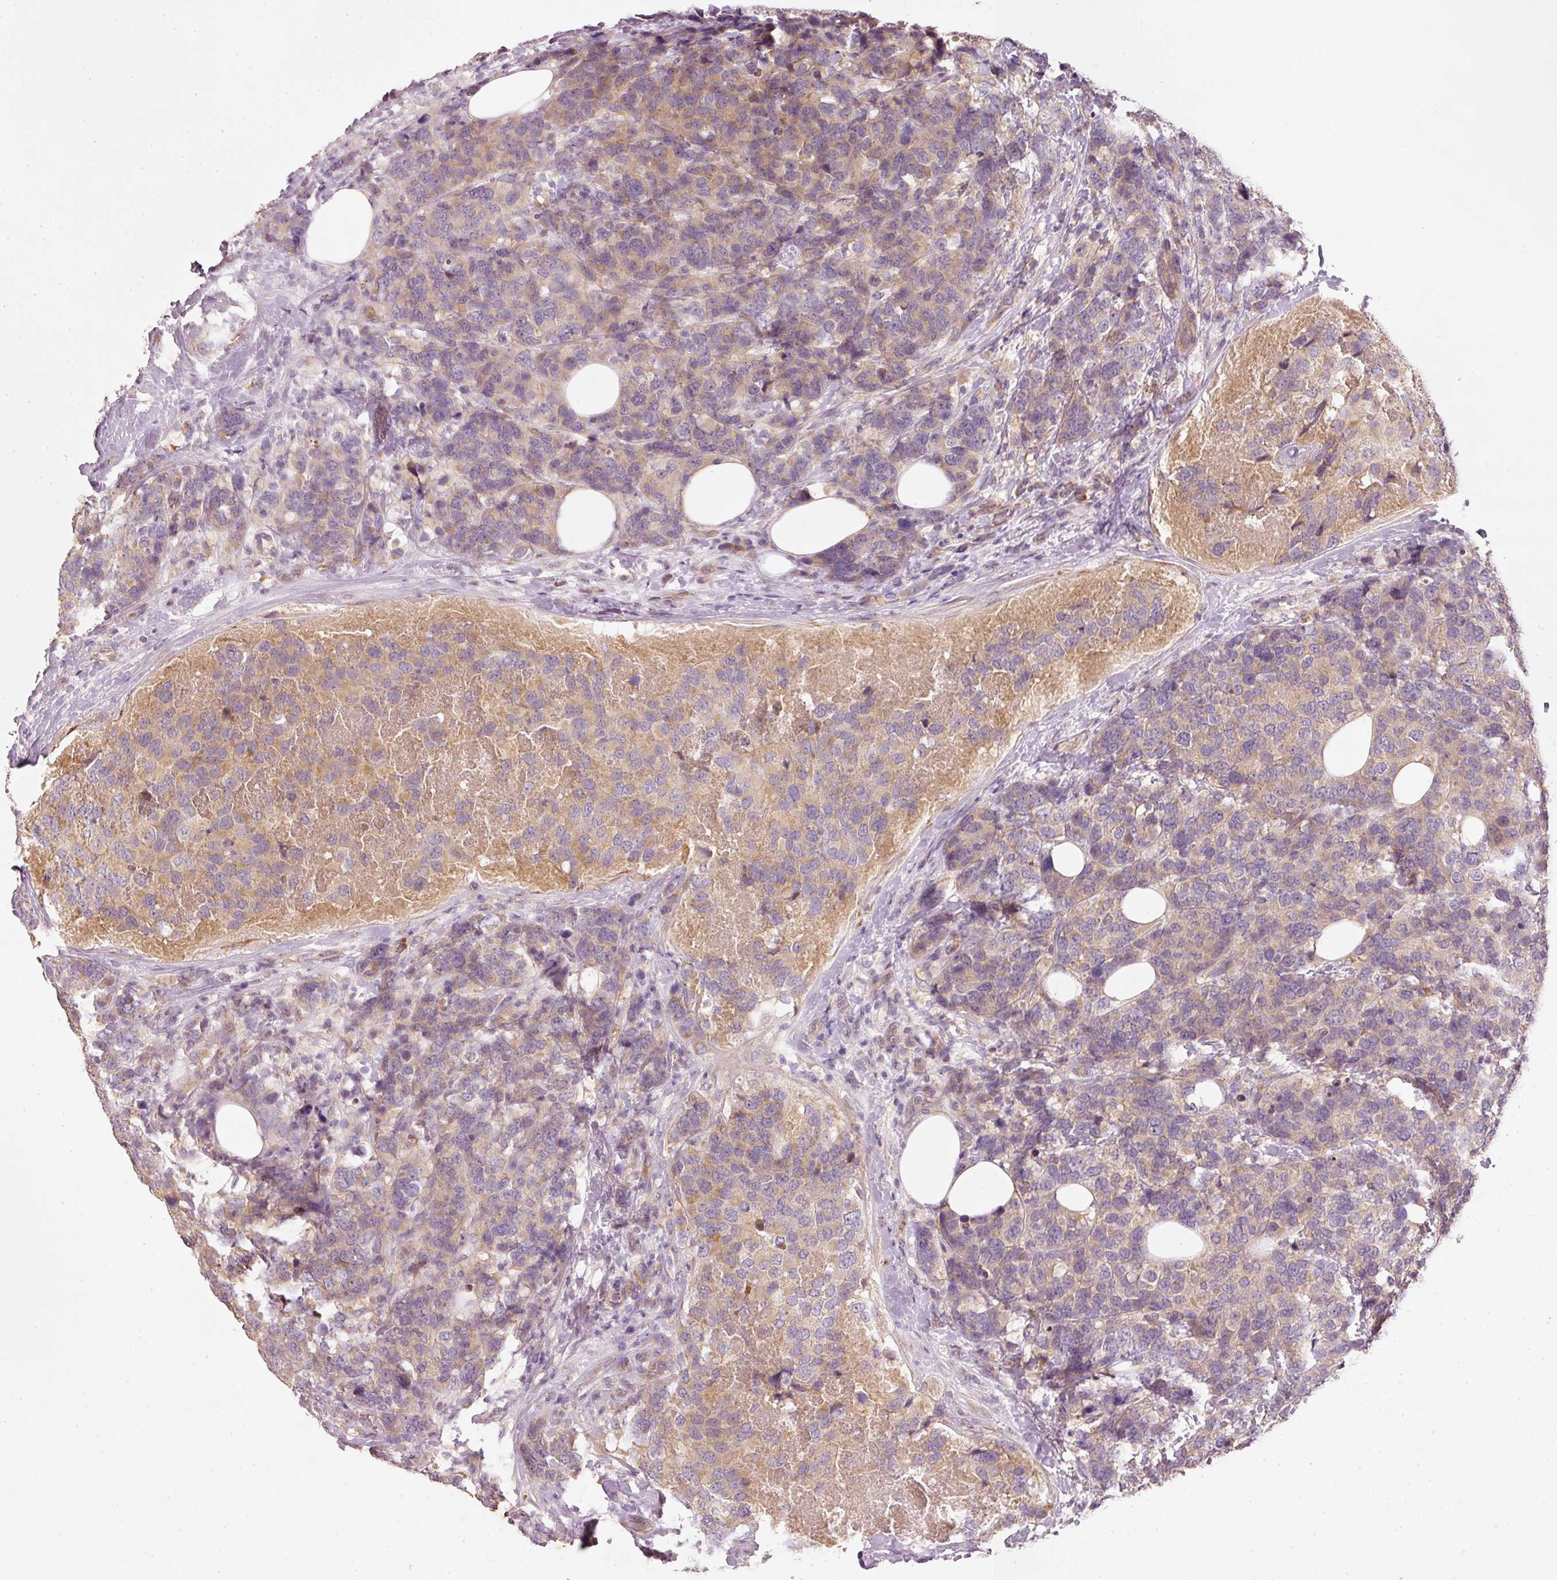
{"staining": {"intensity": "moderate", "quantity": ">75%", "location": "cytoplasmic/membranous"}, "tissue": "breast cancer", "cell_type": "Tumor cells", "image_type": "cancer", "snomed": [{"axis": "morphology", "description": "Lobular carcinoma"}, {"axis": "topography", "description": "Breast"}], "caption": "A brown stain shows moderate cytoplasmic/membranous expression of a protein in human lobular carcinoma (breast) tumor cells.", "gene": "RGL2", "patient": {"sex": "female", "age": 59}}